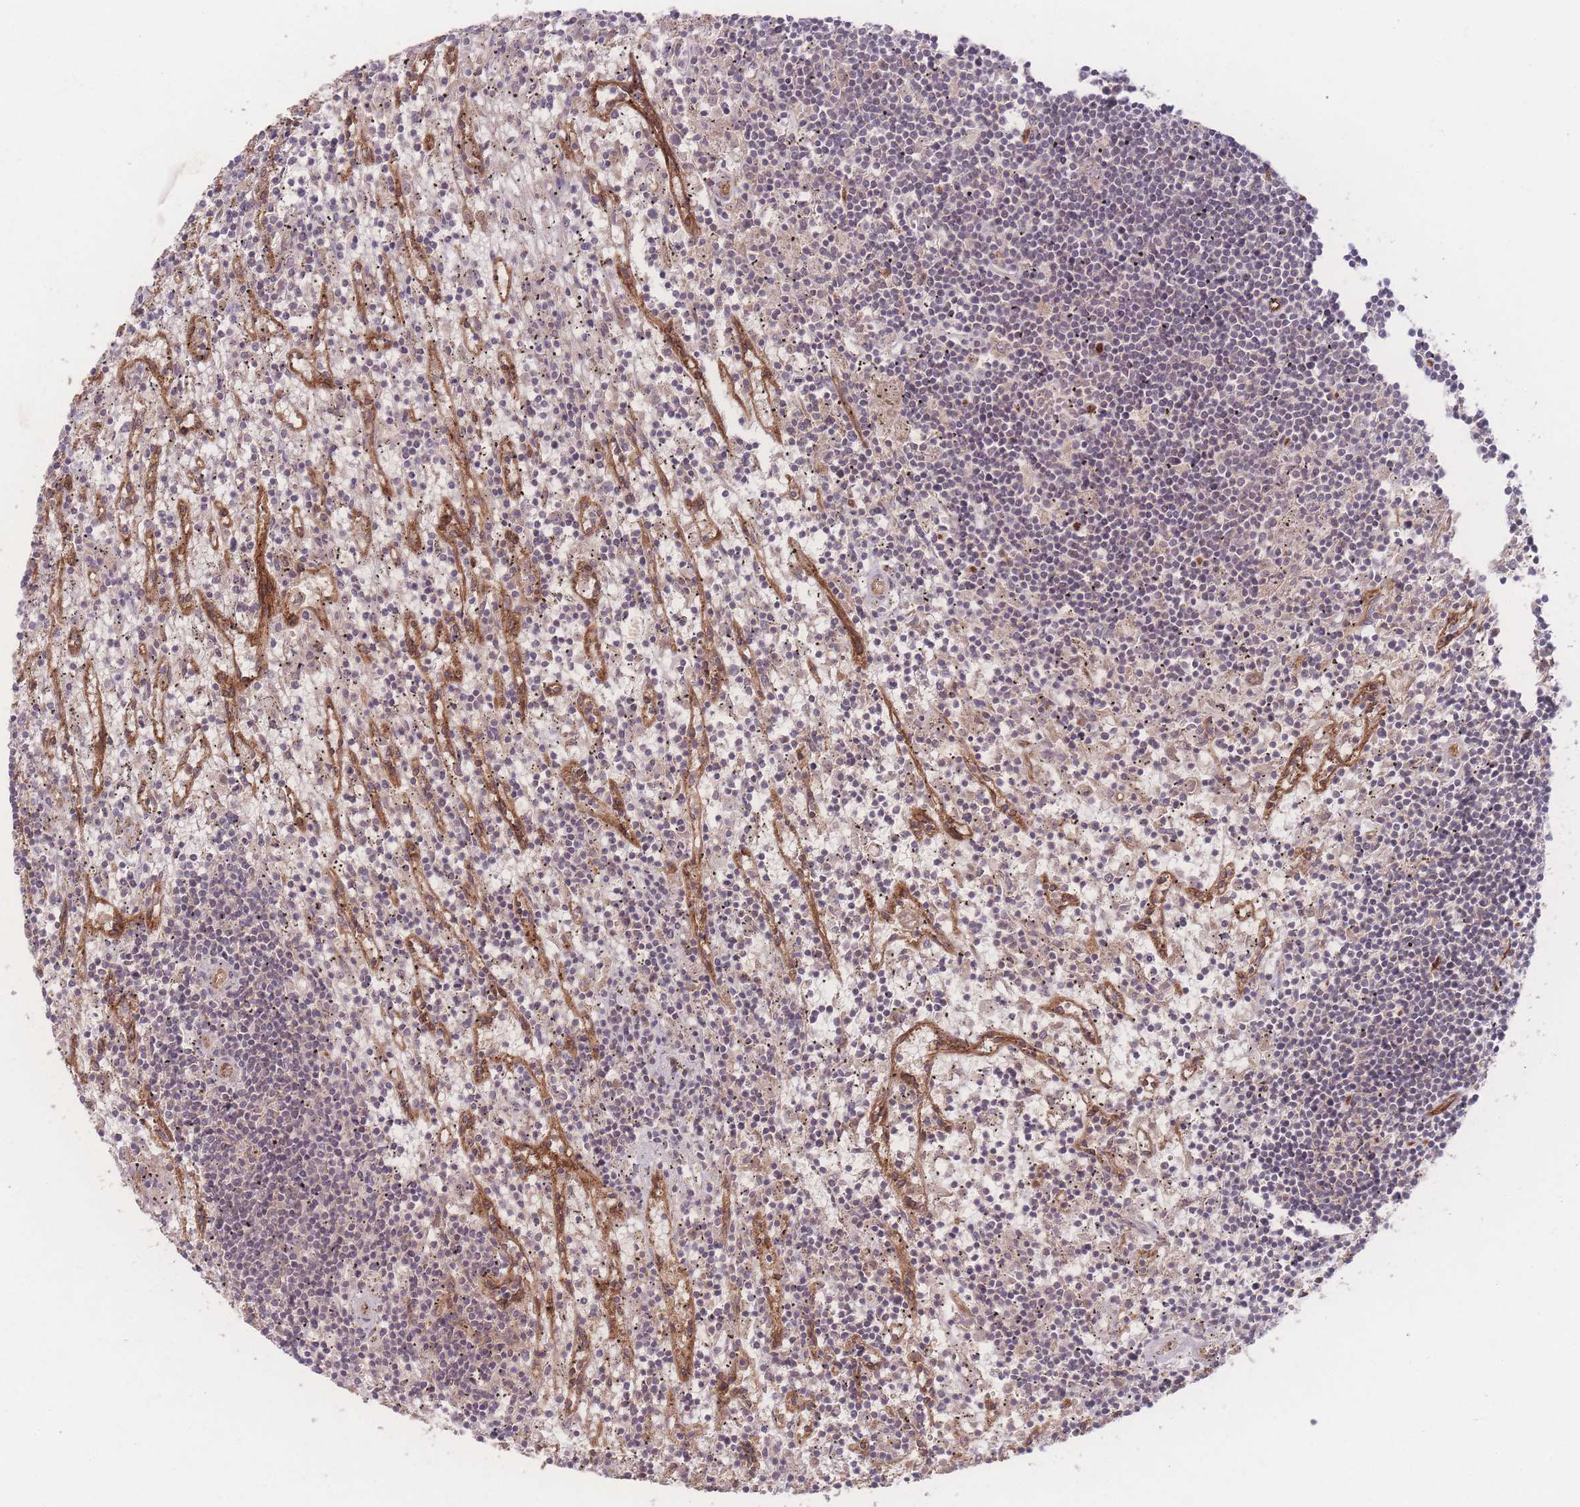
{"staining": {"intensity": "negative", "quantity": "none", "location": "none"}, "tissue": "lymphoma", "cell_type": "Tumor cells", "image_type": "cancer", "snomed": [{"axis": "morphology", "description": "Malignant lymphoma, non-Hodgkin's type, Low grade"}, {"axis": "topography", "description": "Spleen"}], "caption": "Tumor cells show no significant protein positivity in malignant lymphoma, non-Hodgkin's type (low-grade).", "gene": "INSR", "patient": {"sex": "male", "age": 76}}